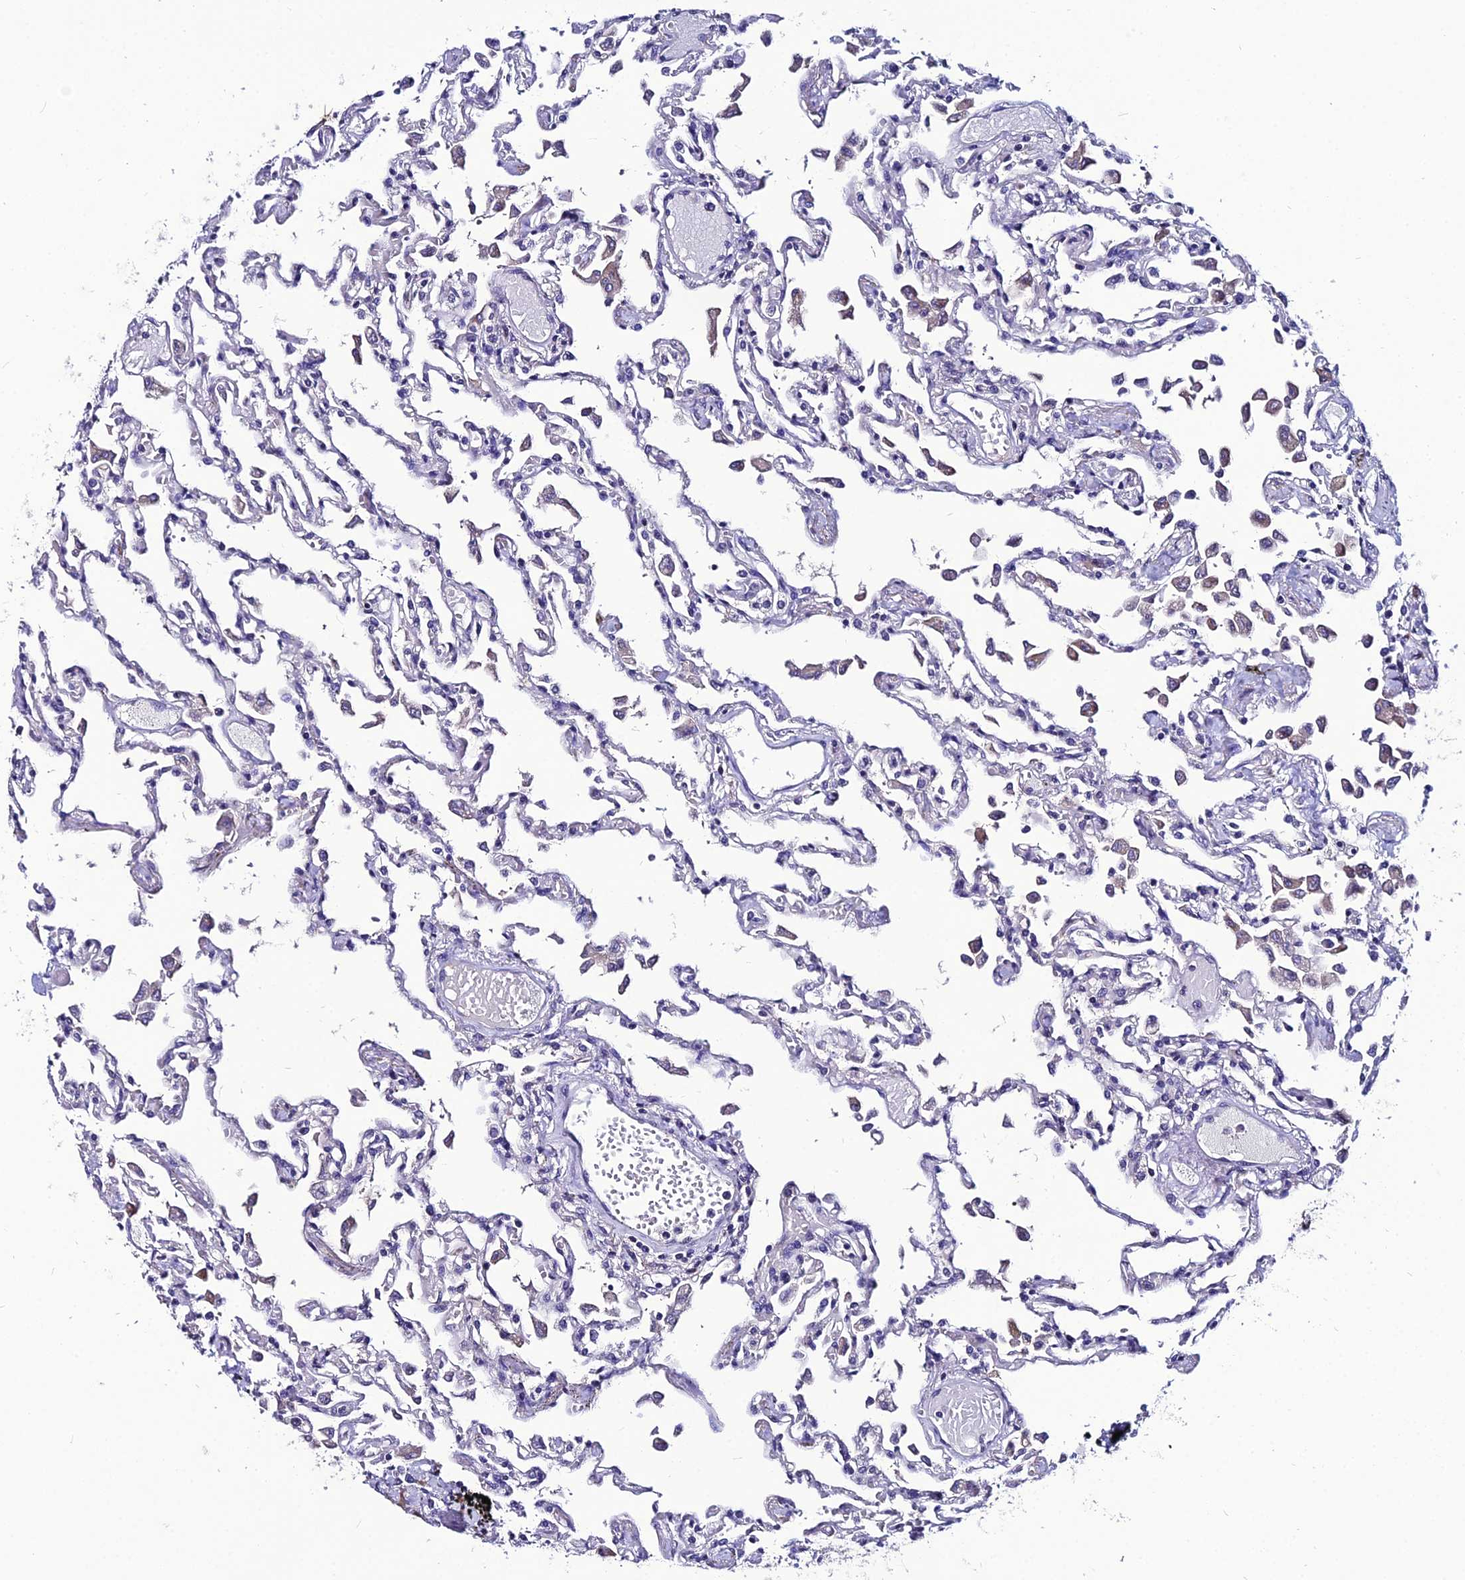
{"staining": {"intensity": "negative", "quantity": "none", "location": "none"}, "tissue": "lung", "cell_type": "Alveolar cells", "image_type": "normal", "snomed": [{"axis": "morphology", "description": "Normal tissue, NOS"}, {"axis": "topography", "description": "Bronchus"}, {"axis": "topography", "description": "Lung"}], "caption": "Human lung stained for a protein using IHC displays no staining in alveolar cells.", "gene": "LGALS7", "patient": {"sex": "female", "age": 49}}